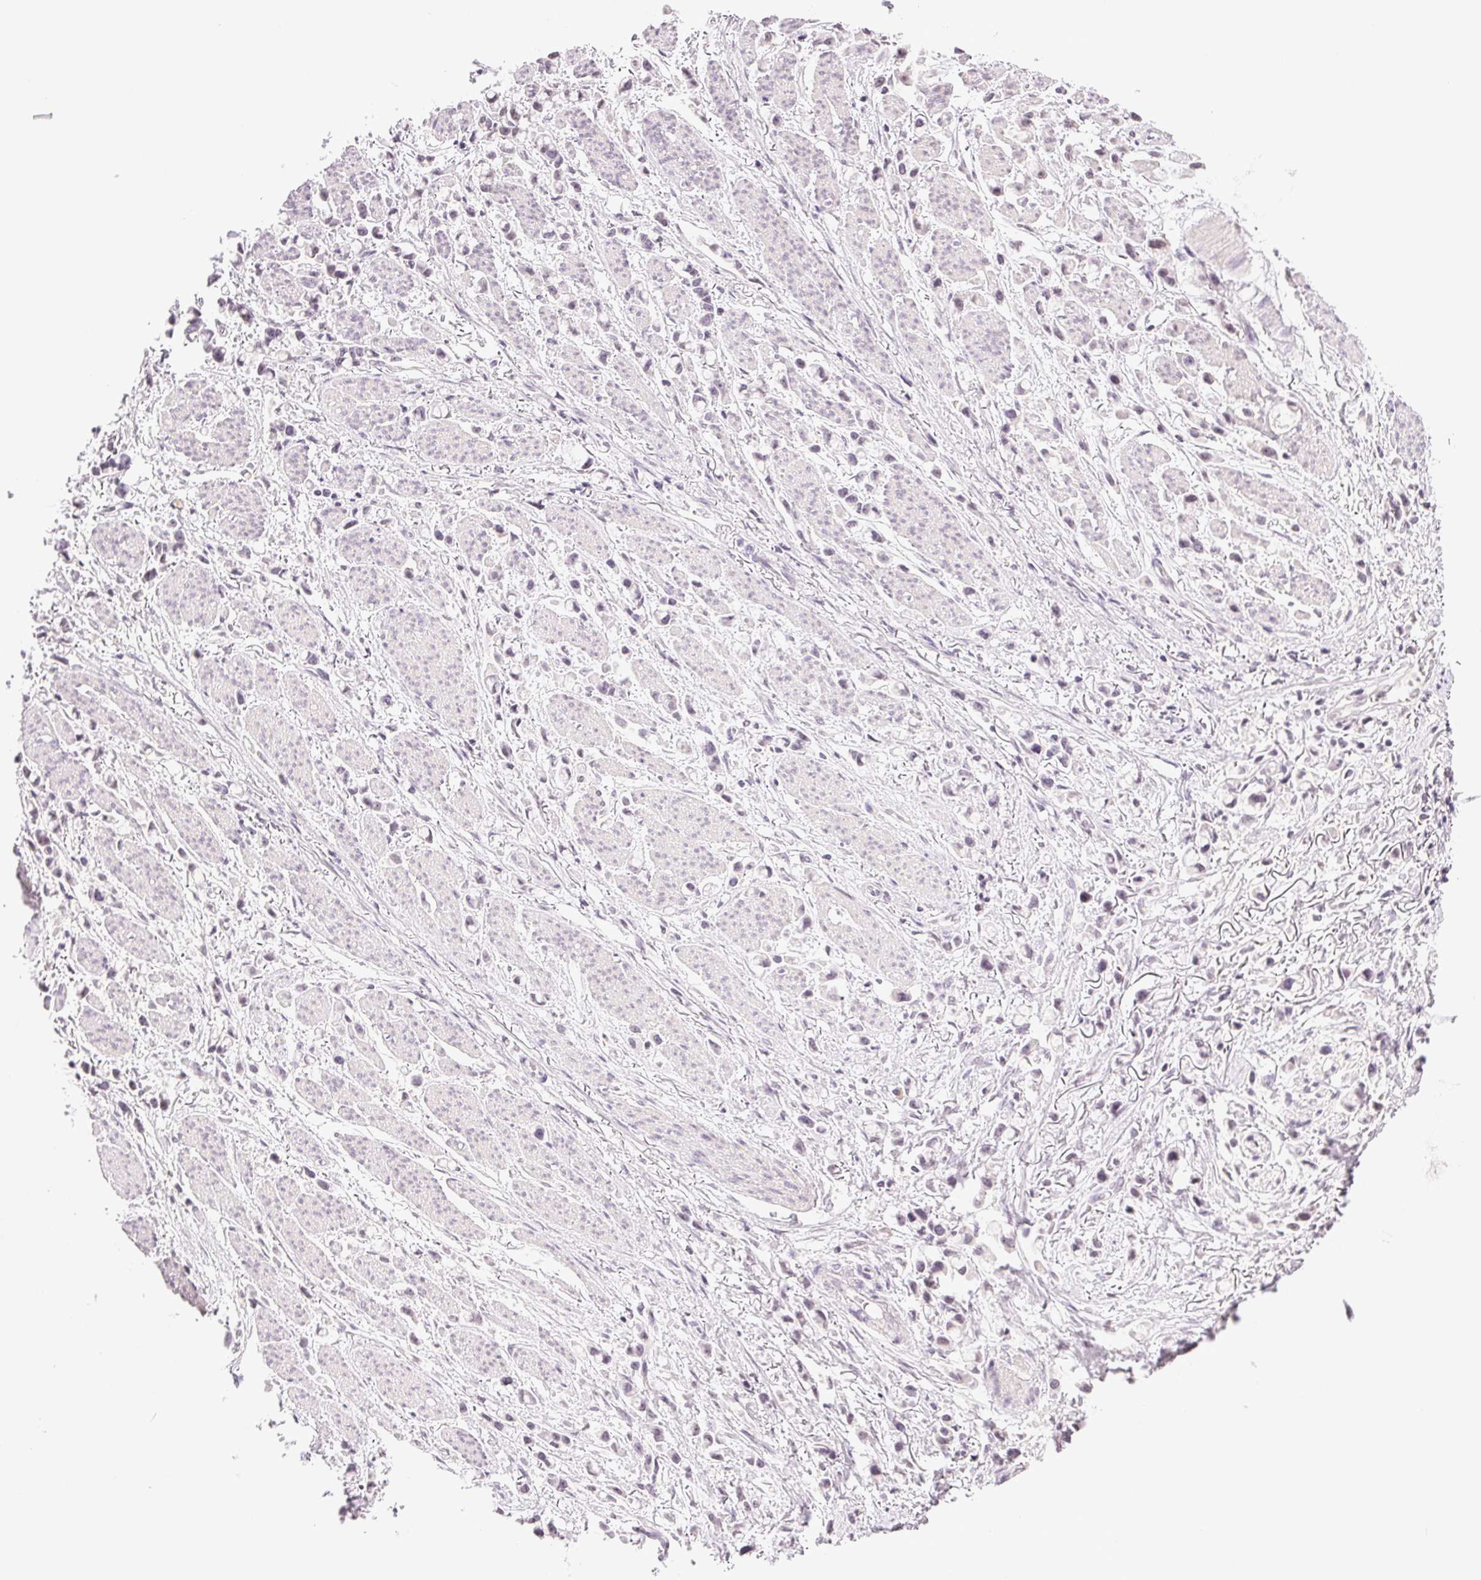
{"staining": {"intensity": "negative", "quantity": "none", "location": "none"}, "tissue": "stomach cancer", "cell_type": "Tumor cells", "image_type": "cancer", "snomed": [{"axis": "morphology", "description": "Adenocarcinoma, NOS"}, {"axis": "topography", "description": "Stomach"}], "caption": "Immunohistochemistry image of neoplastic tissue: stomach cancer (adenocarcinoma) stained with DAB (3,3'-diaminobenzidine) displays no significant protein expression in tumor cells. (DAB (3,3'-diaminobenzidine) immunohistochemistry (IHC) visualized using brightfield microscopy, high magnification).", "gene": "TNNT3", "patient": {"sex": "female", "age": 81}}